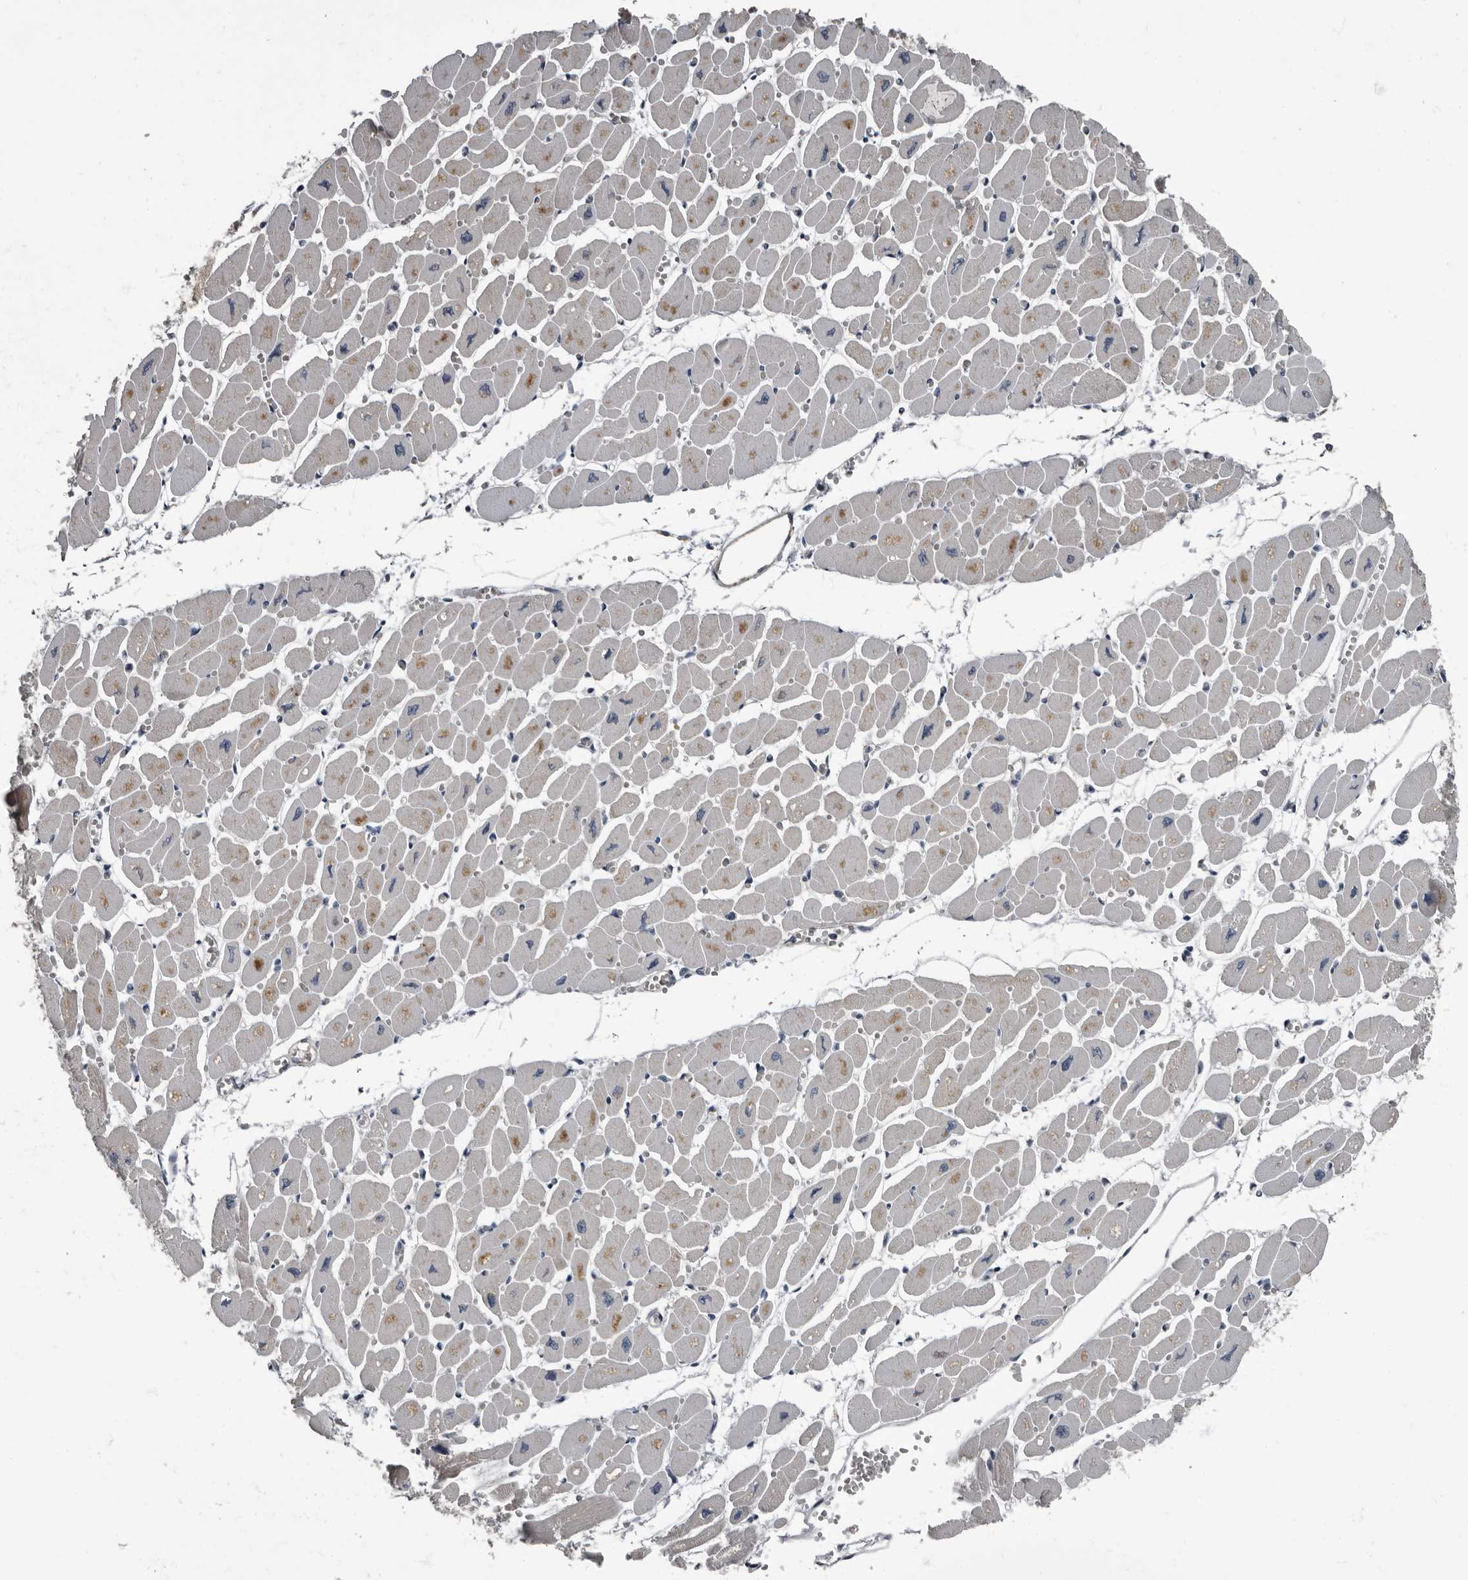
{"staining": {"intensity": "moderate", "quantity": "<25%", "location": "cytoplasmic/membranous"}, "tissue": "heart muscle", "cell_type": "Cardiomyocytes", "image_type": "normal", "snomed": [{"axis": "morphology", "description": "Normal tissue, NOS"}, {"axis": "topography", "description": "Heart"}], "caption": "The micrograph demonstrates a brown stain indicating the presence of a protein in the cytoplasmic/membranous of cardiomyocytes in heart muscle. Using DAB (3,3'-diaminobenzidine) (brown) and hematoxylin (blue) stains, captured at high magnification using brightfield microscopy.", "gene": "TPD52L1", "patient": {"sex": "female", "age": 54}}